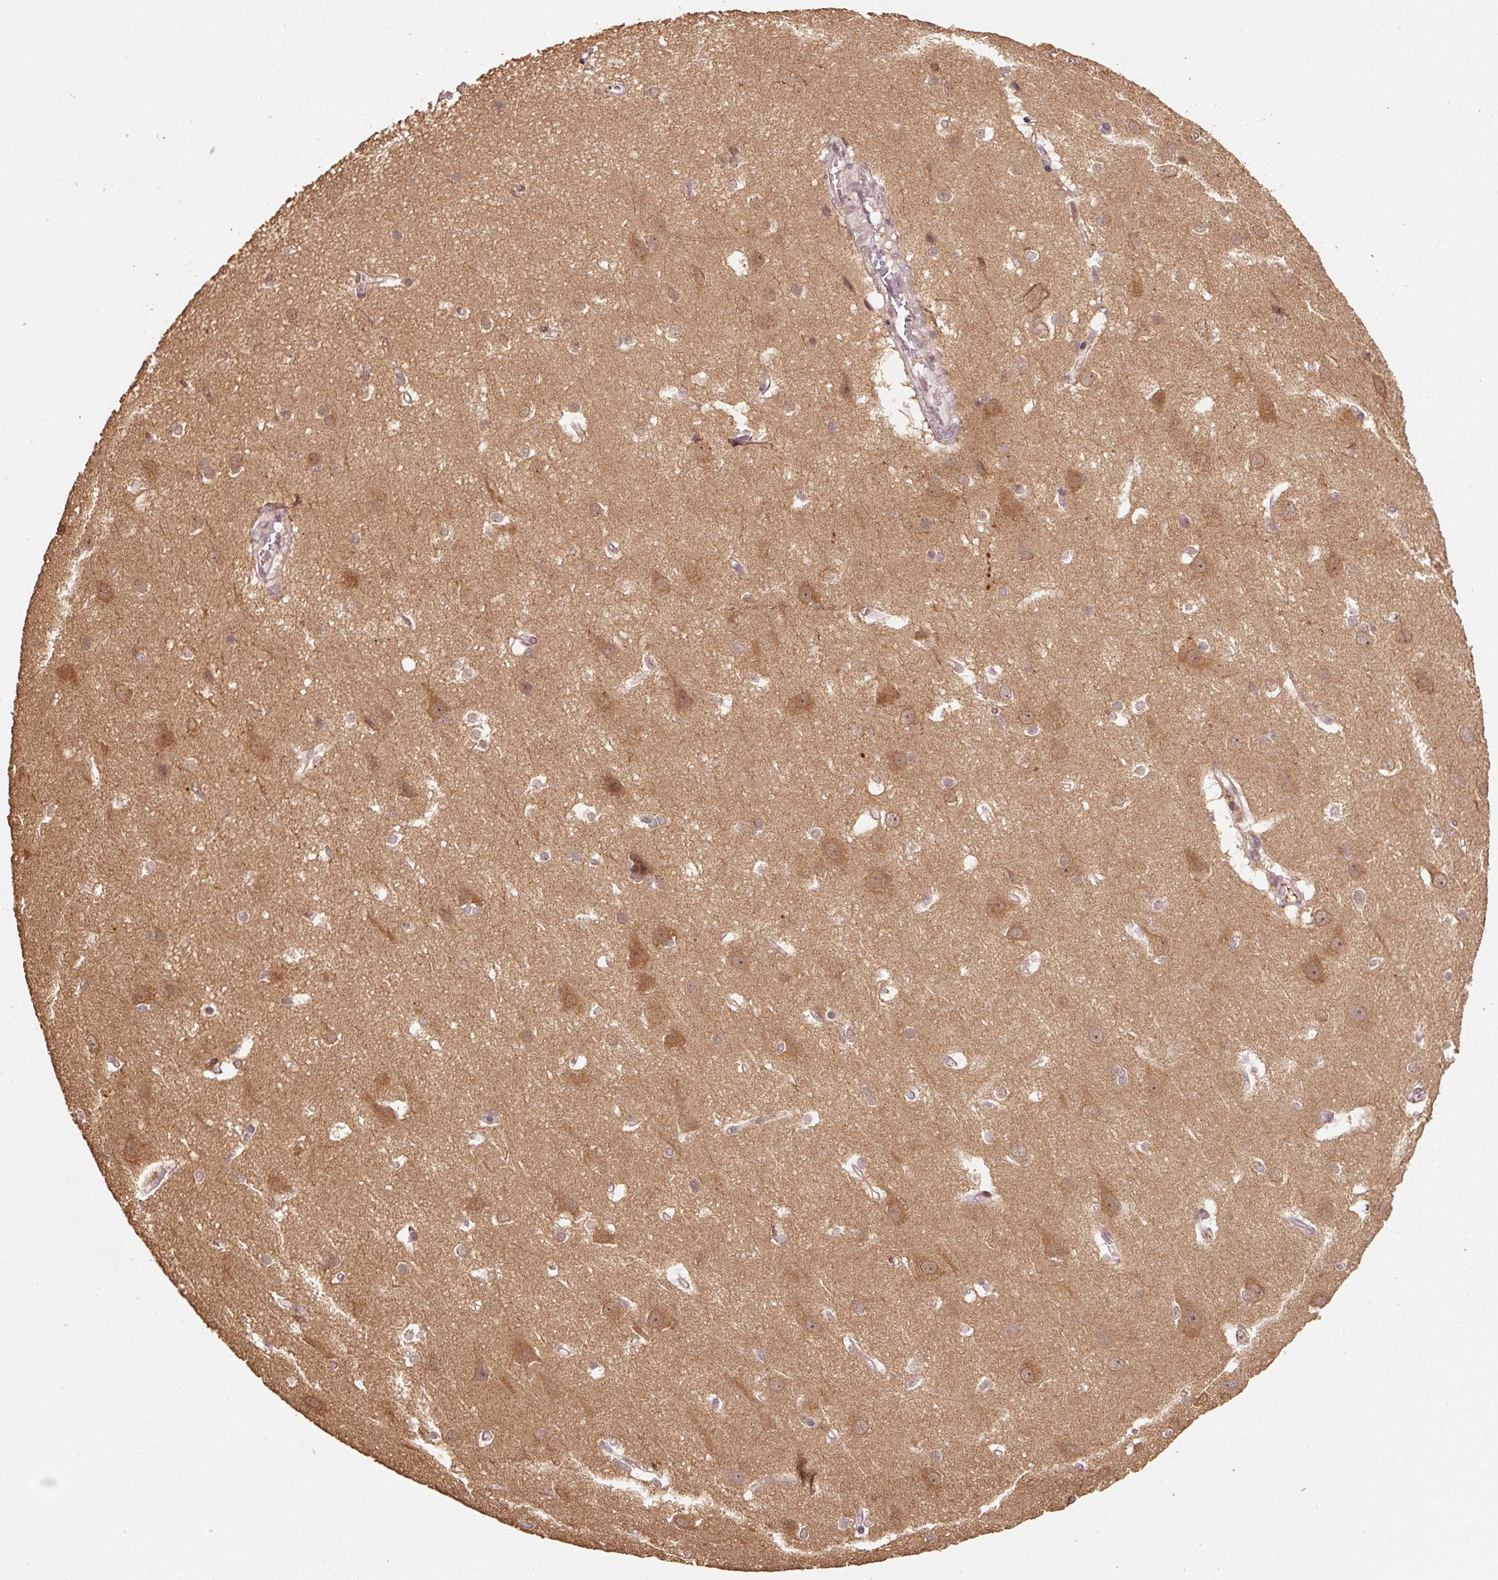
{"staining": {"intensity": "weak", "quantity": "<25%", "location": "cytoplasmic/membranous"}, "tissue": "cerebral cortex", "cell_type": "Endothelial cells", "image_type": "normal", "snomed": [{"axis": "morphology", "description": "Normal tissue, NOS"}, {"axis": "topography", "description": "Cerebral cortex"}], "caption": "Protein analysis of unremarkable cerebral cortex reveals no significant expression in endothelial cells.", "gene": "HERC2", "patient": {"sex": "male", "age": 37}}